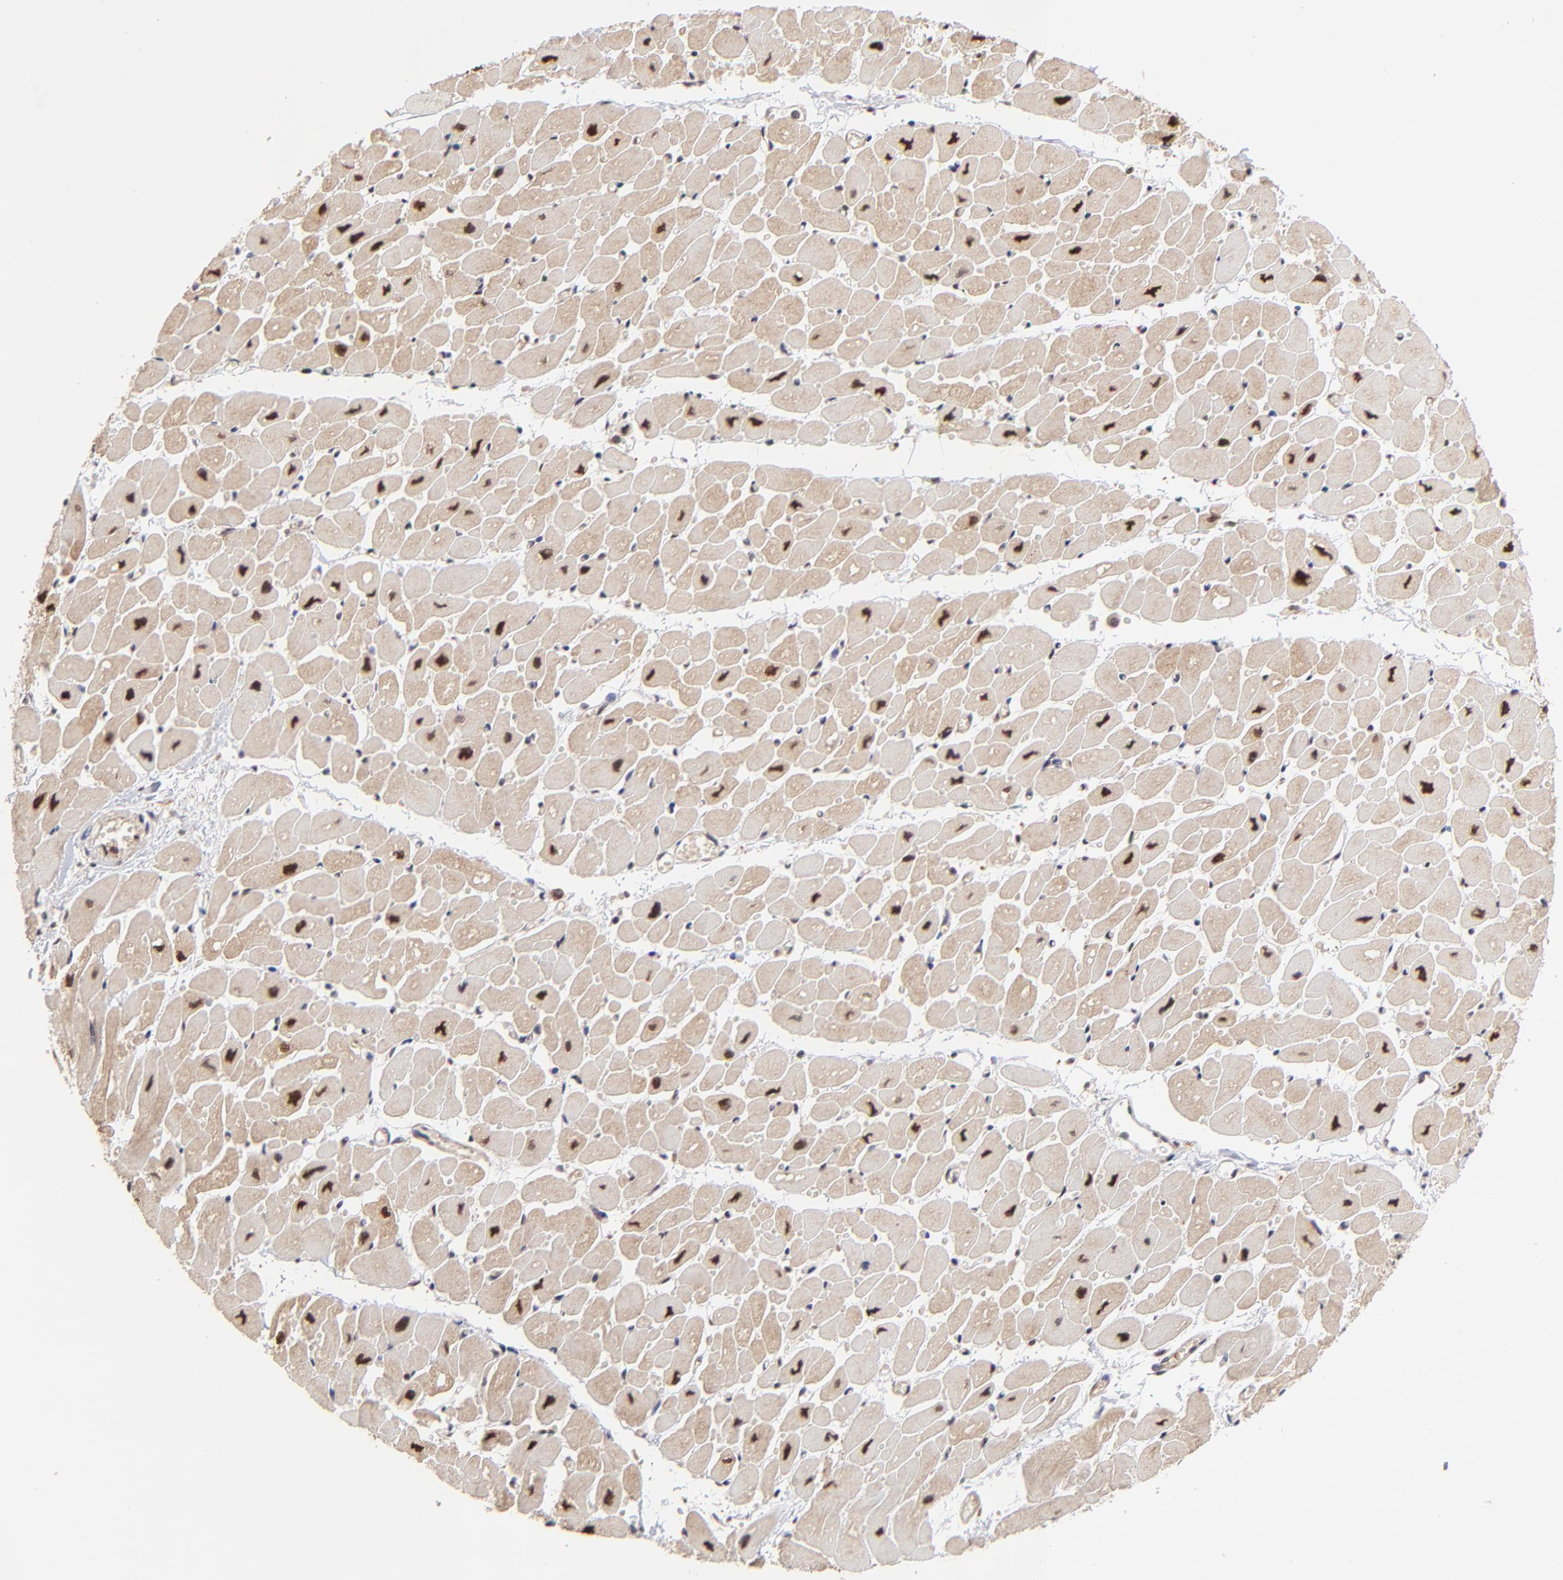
{"staining": {"intensity": "moderate", "quantity": "25%-75%", "location": "nuclear"}, "tissue": "heart muscle", "cell_type": "Cardiomyocytes", "image_type": "normal", "snomed": [{"axis": "morphology", "description": "Normal tissue, NOS"}, {"axis": "topography", "description": "Heart"}], "caption": "Heart muscle stained with DAB (3,3'-diaminobenzidine) immunohistochemistry reveals medium levels of moderate nuclear positivity in about 25%-75% of cardiomyocytes.", "gene": "PSMC4", "patient": {"sex": "female", "age": 54}}